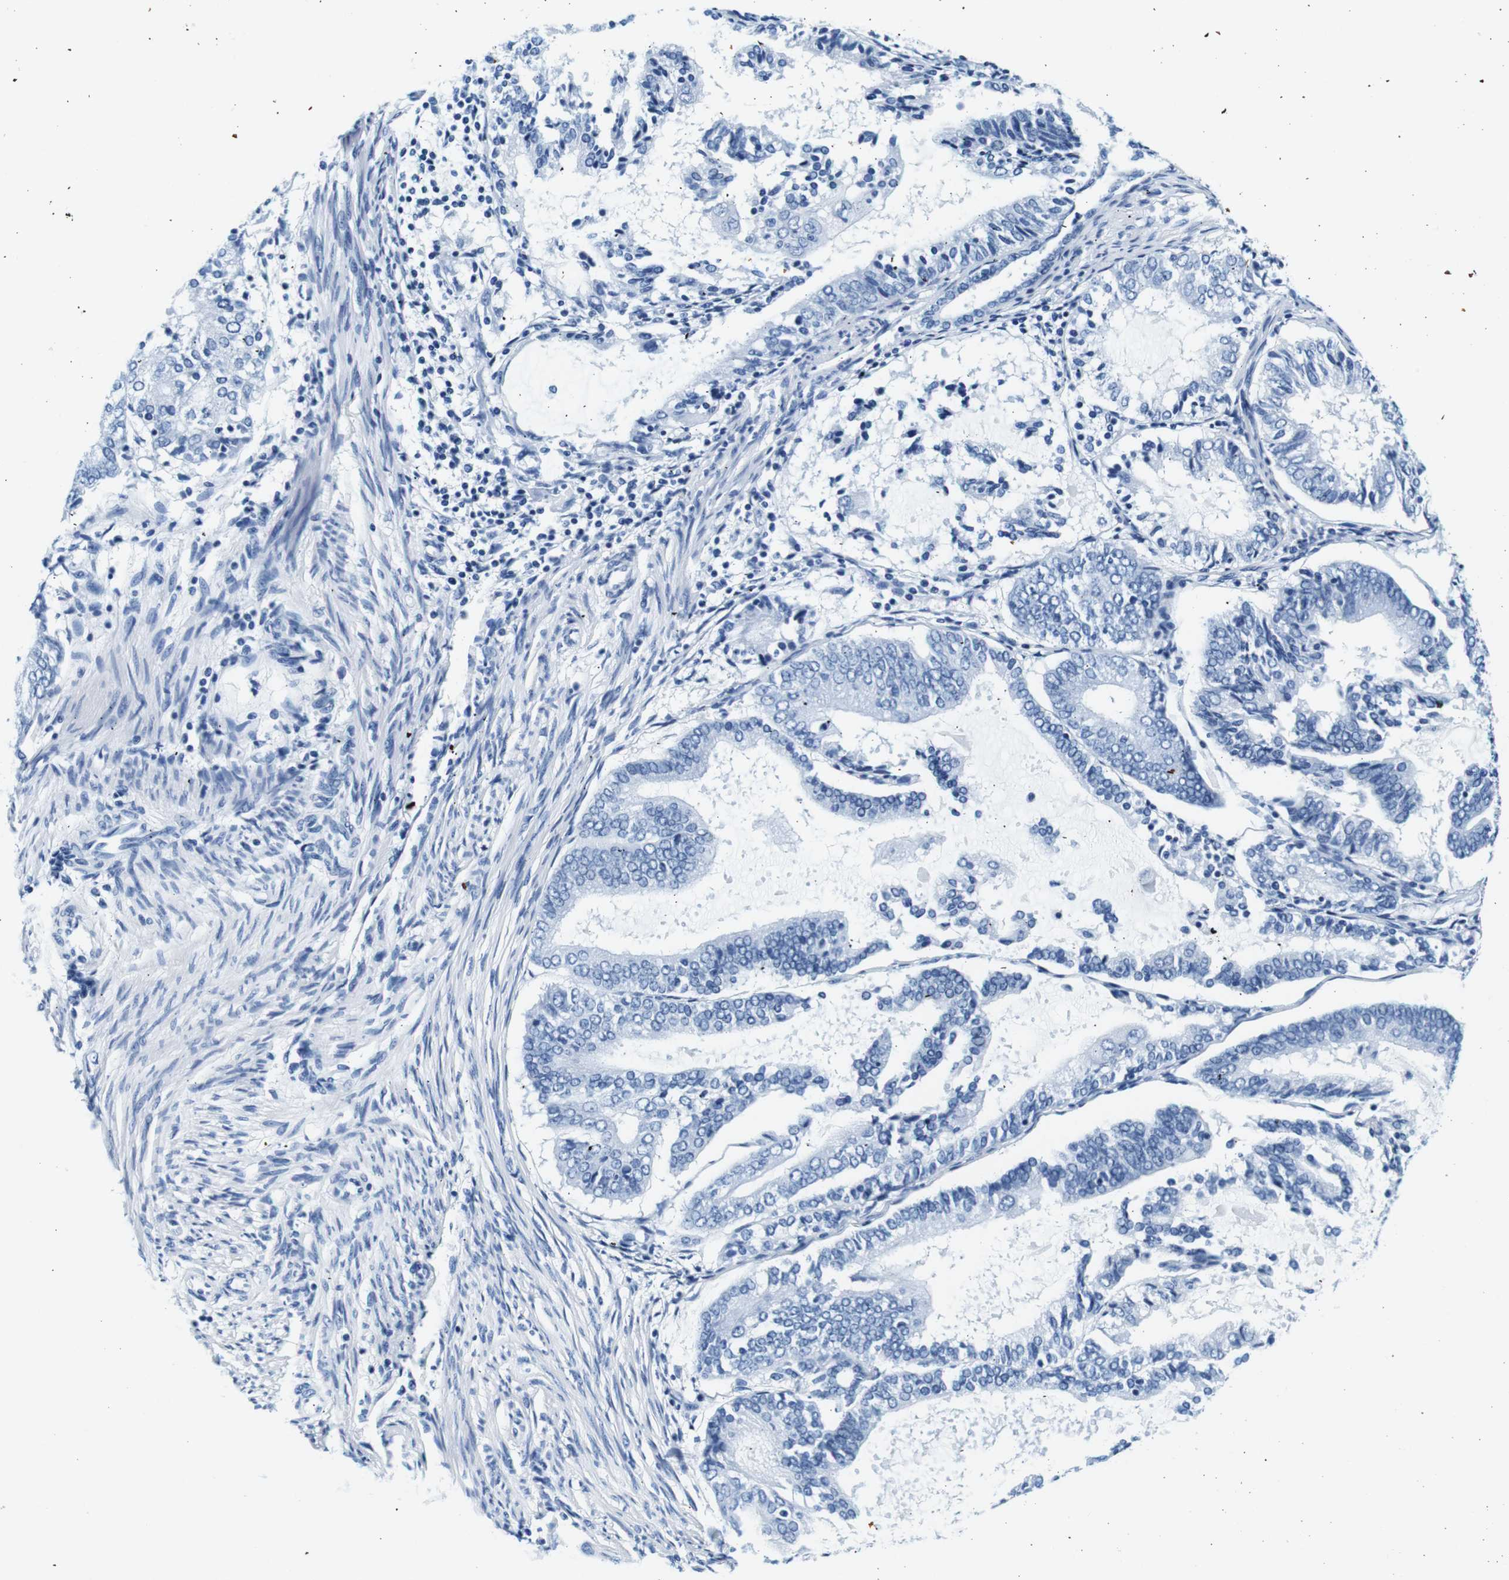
{"staining": {"intensity": "negative", "quantity": "none", "location": "none"}, "tissue": "endometrial cancer", "cell_type": "Tumor cells", "image_type": "cancer", "snomed": [{"axis": "morphology", "description": "Adenocarcinoma, NOS"}, {"axis": "topography", "description": "Endometrium"}], "caption": "This micrograph is of endometrial cancer stained with IHC to label a protein in brown with the nuclei are counter-stained blue. There is no staining in tumor cells.", "gene": "ELANE", "patient": {"sex": "female", "age": 81}}